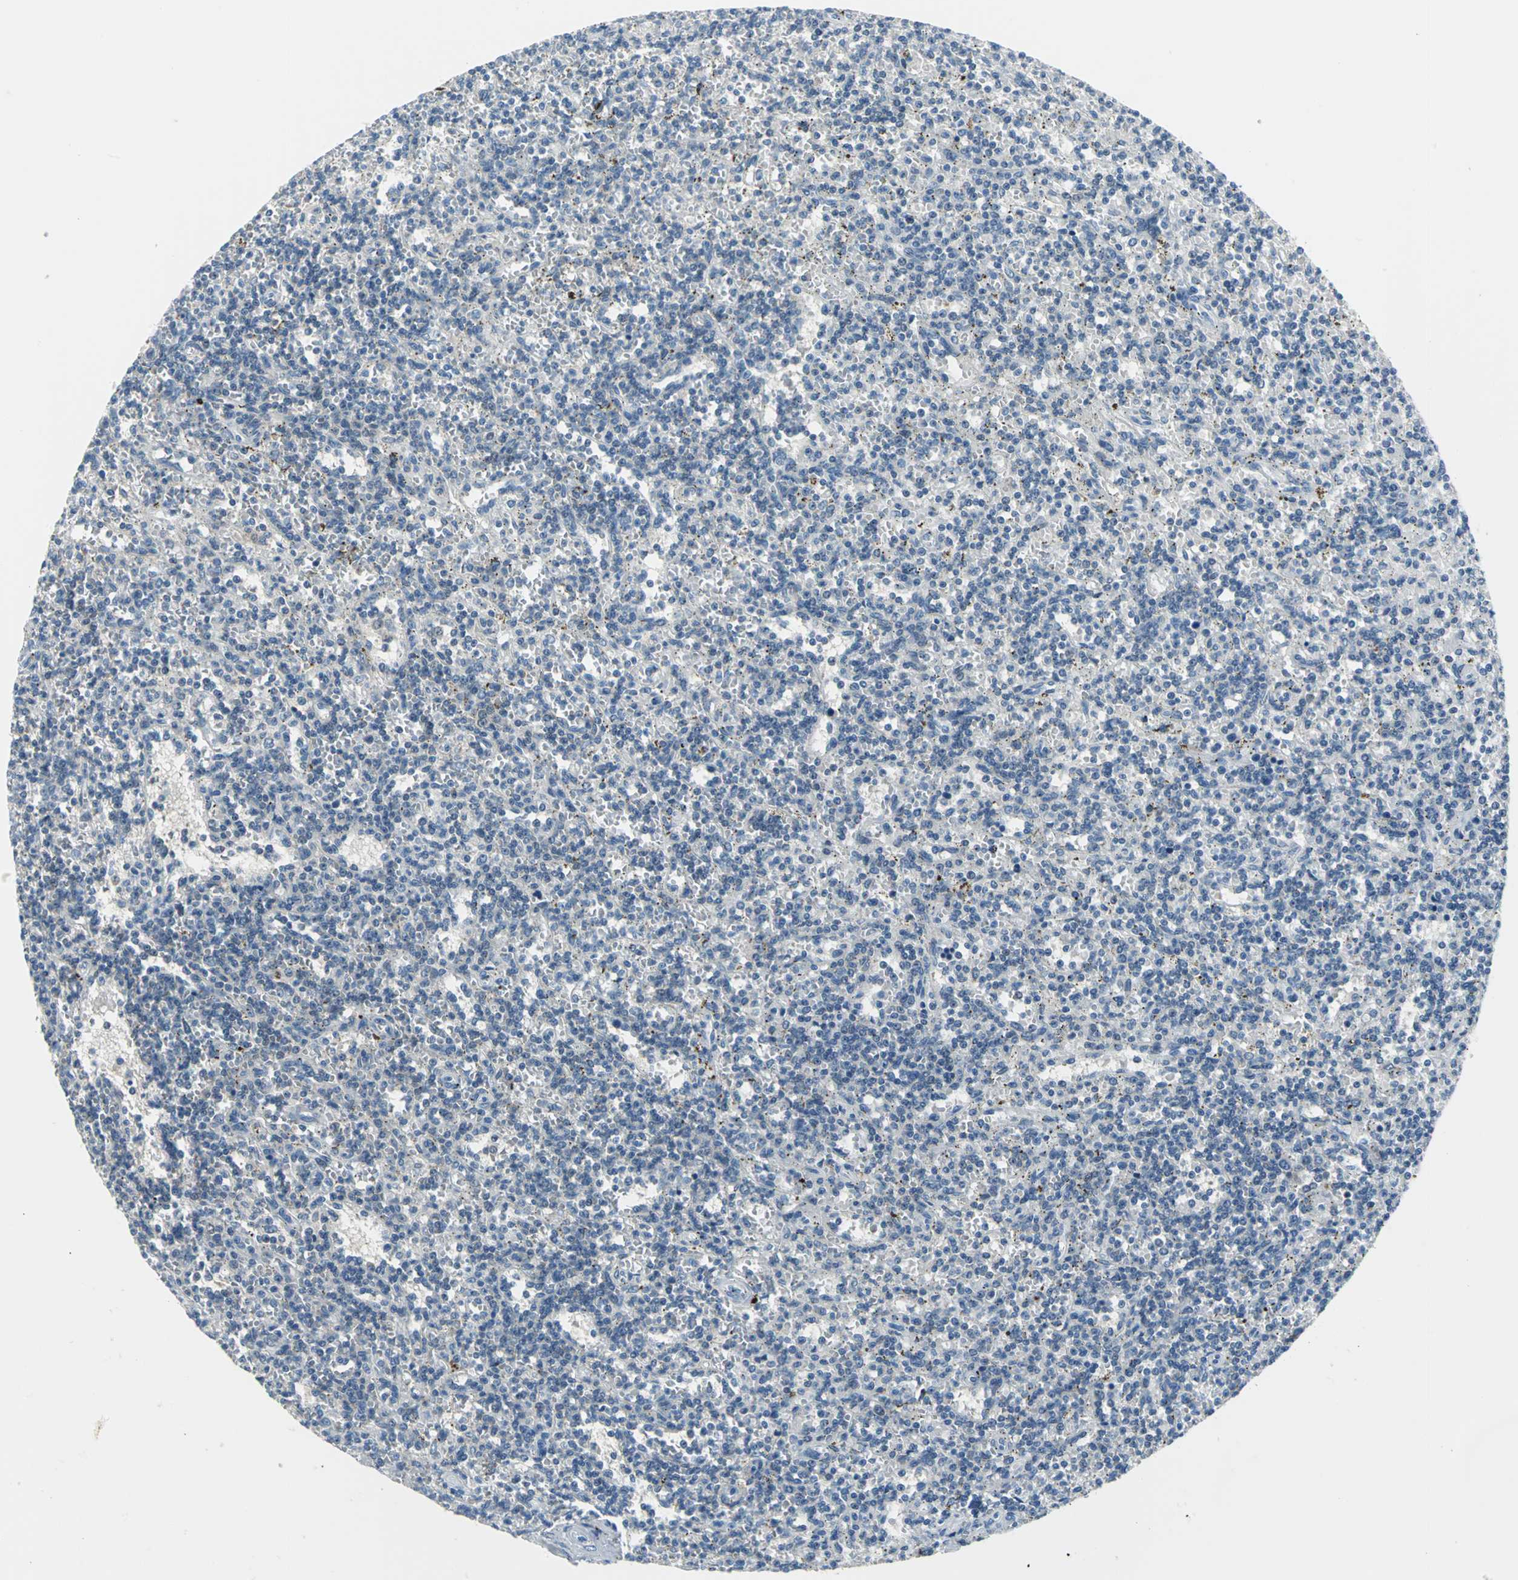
{"staining": {"intensity": "negative", "quantity": "none", "location": "none"}, "tissue": "lymphoma", "cell_type": "Tumor cells", "image_type": "cancer", "snomed": [{"axis": "morphology", "description": "Malignant lymphoma, non-Hodgkin's type, Low grade"}, {"axis": "topography", "description": "Spleen"}], "caption": "IHC histopathology image of malignant lymphoma, non-Hodgkin's type (low-grade) stained for a protein (brown), which shows no expression in tumor cells. (Stains: DAB IHC with hematoxylin counter stain, Microscopy: brightfield microscopy at high magnification).", "gene": "ZNF415", "patient": {"sex": "male", "age": 73}}